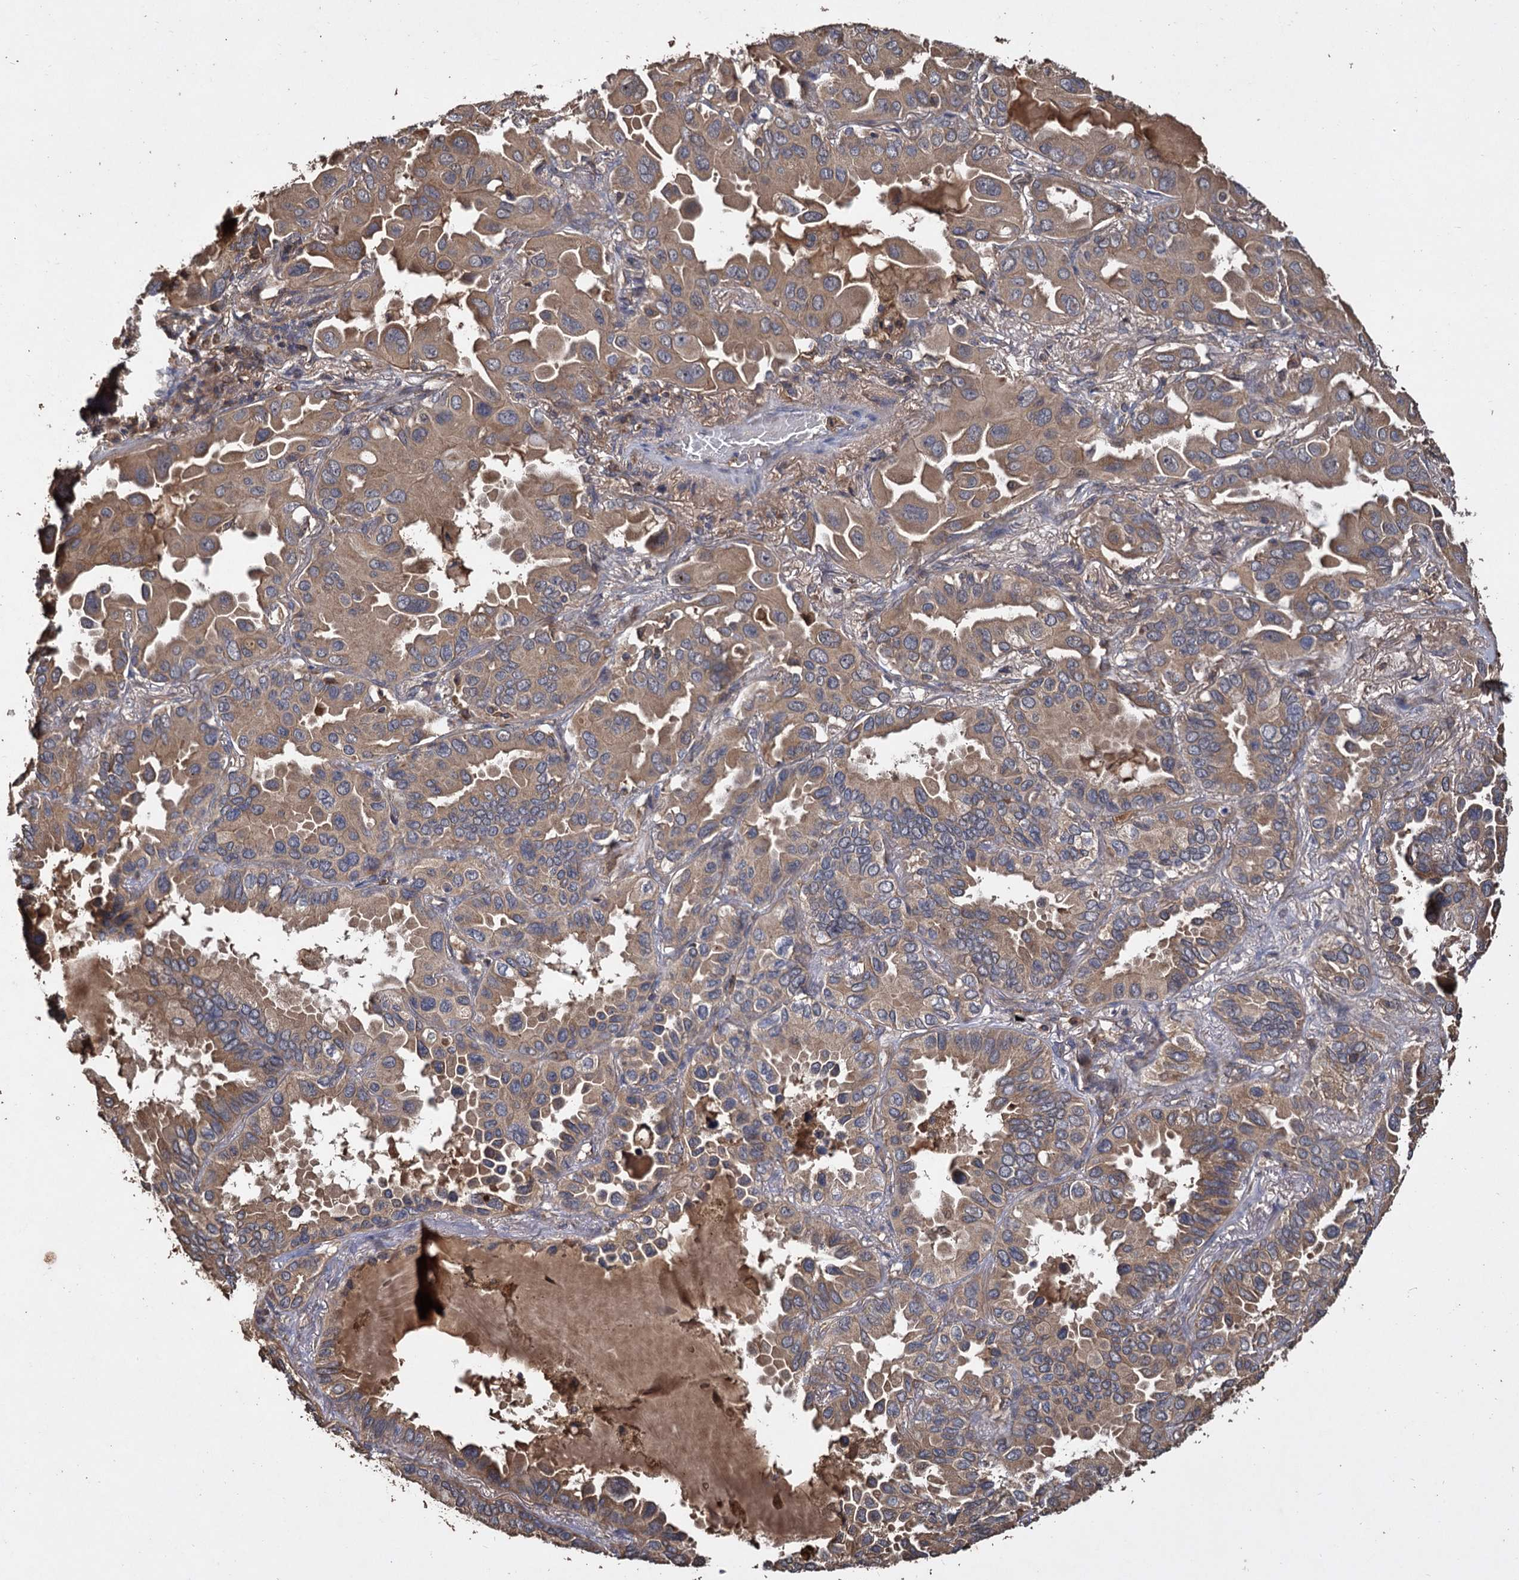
{"staining": {"intensity": "moderate", "quantity": ">75%", "location": "cytoplasmic/membranous"}, "tissue": "lung cancer", "cell_type": "Tumor cells", "image_type": "cancer", "snomed": [{"axis": "morphology", "description": "Adenocarcinoma, NOS"}, {"axis": "topography", "description": "Lung"}], "caption": "Immunohistochemistry (IHC) of lung adenocarcinoma demonstrates medium levels of moderate cytoplasmic/membranous expression in about >75% of tumor cells.", "gene": "GCLC", "patient": {"sex": "male", "age": 64}}